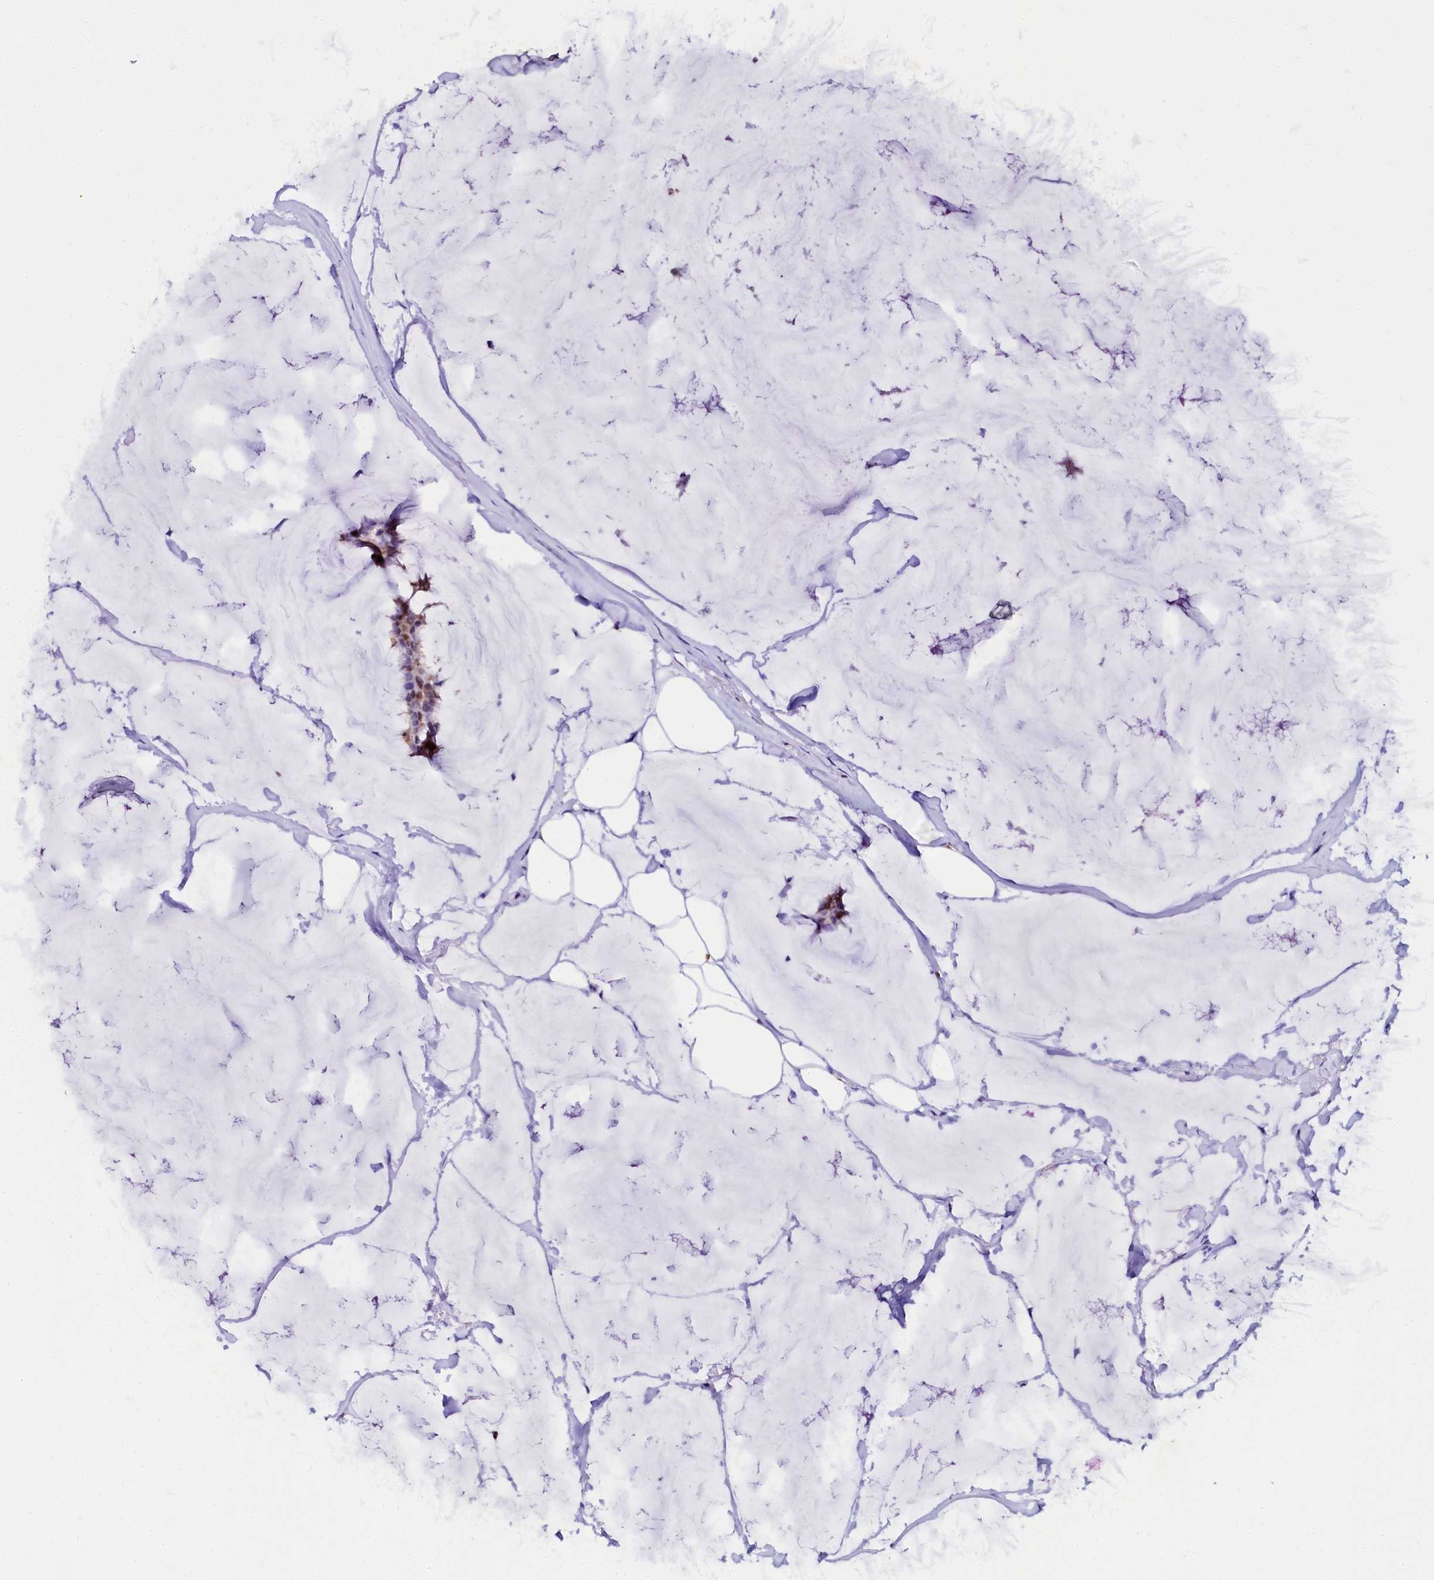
{"staining": {"intensity": "weak", "quantity": "25%-75%", "location": "cytoplasmic/membranous,nuclear"}, "tissue": "breast cancer", "cell_type": "Tumor cells", "image_type": "cancer", "snomed": [{"axis": "morphology", "description": "Duct carcinoma"}, {"axis": "topography", "description": "Breast"}], "caption": "Tumor cells show low levels of weak cytoplasmic/membranous and nuclear positivity in about 25%-75% of cells in invasive ductal carcinoma (breast).", "gene": "SORD", "patient": {"sex": "female", "age": 93}}